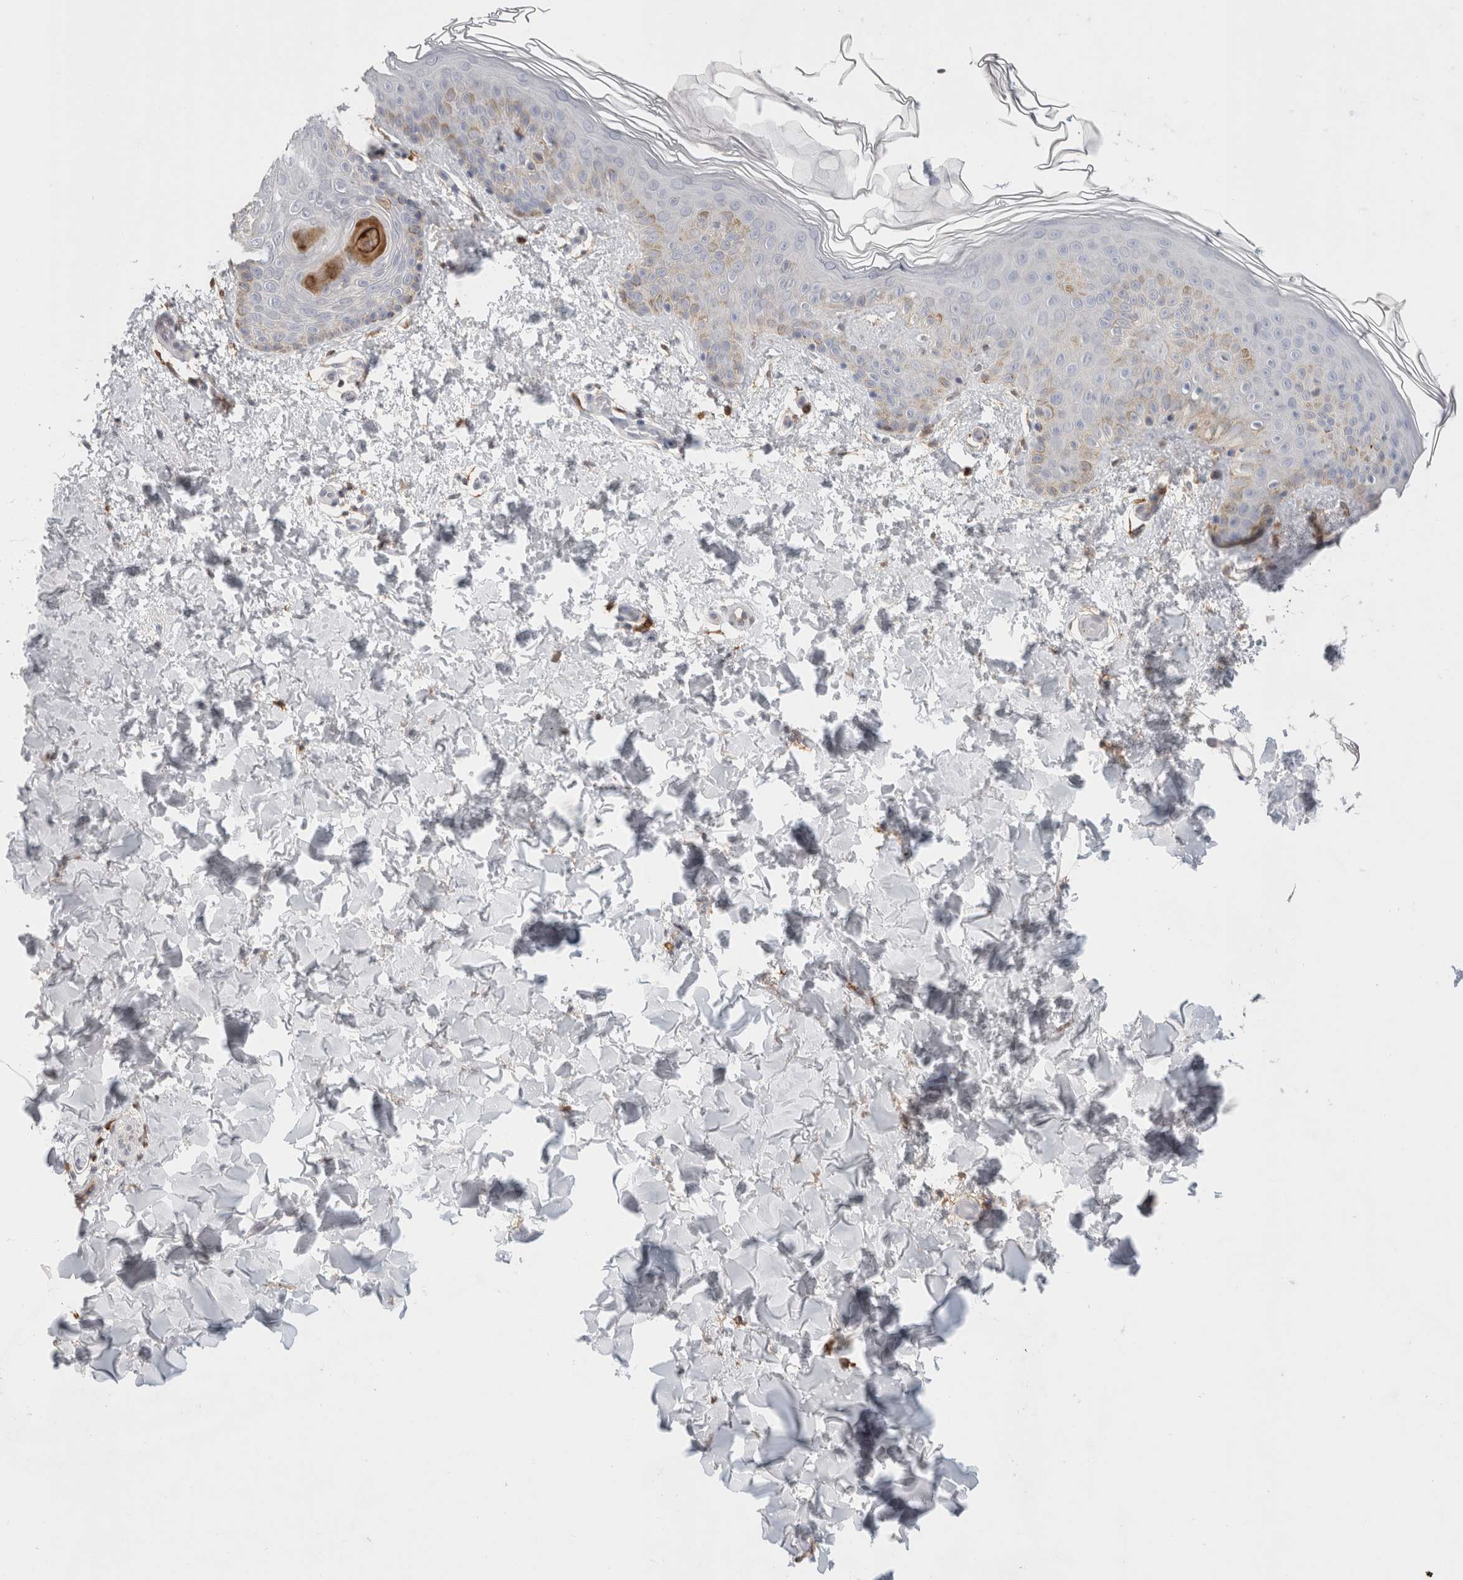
{"staining": {"intensity": "negative", "quantity": "none", "location": "none"}, "tissue": "skin", "cell_type": "Fibroblasts", "image_type": "normal", "snomed": [{"axis": "morphology", "description": "Normal tissue, NOS"}, {"axis": "morphology", "description": "Neoplasm, benign, NOS"}, {"axis": "topography", "description": "Skin"}, {"axis": "topography", "description": "Soft tissue"}], "caption": "This is a micrograph of IHC staining of benign skin, which shows no positivity in fibroblasts.", "gene": "P2RY2", "patient": {"sex": "male", "age": 26}}